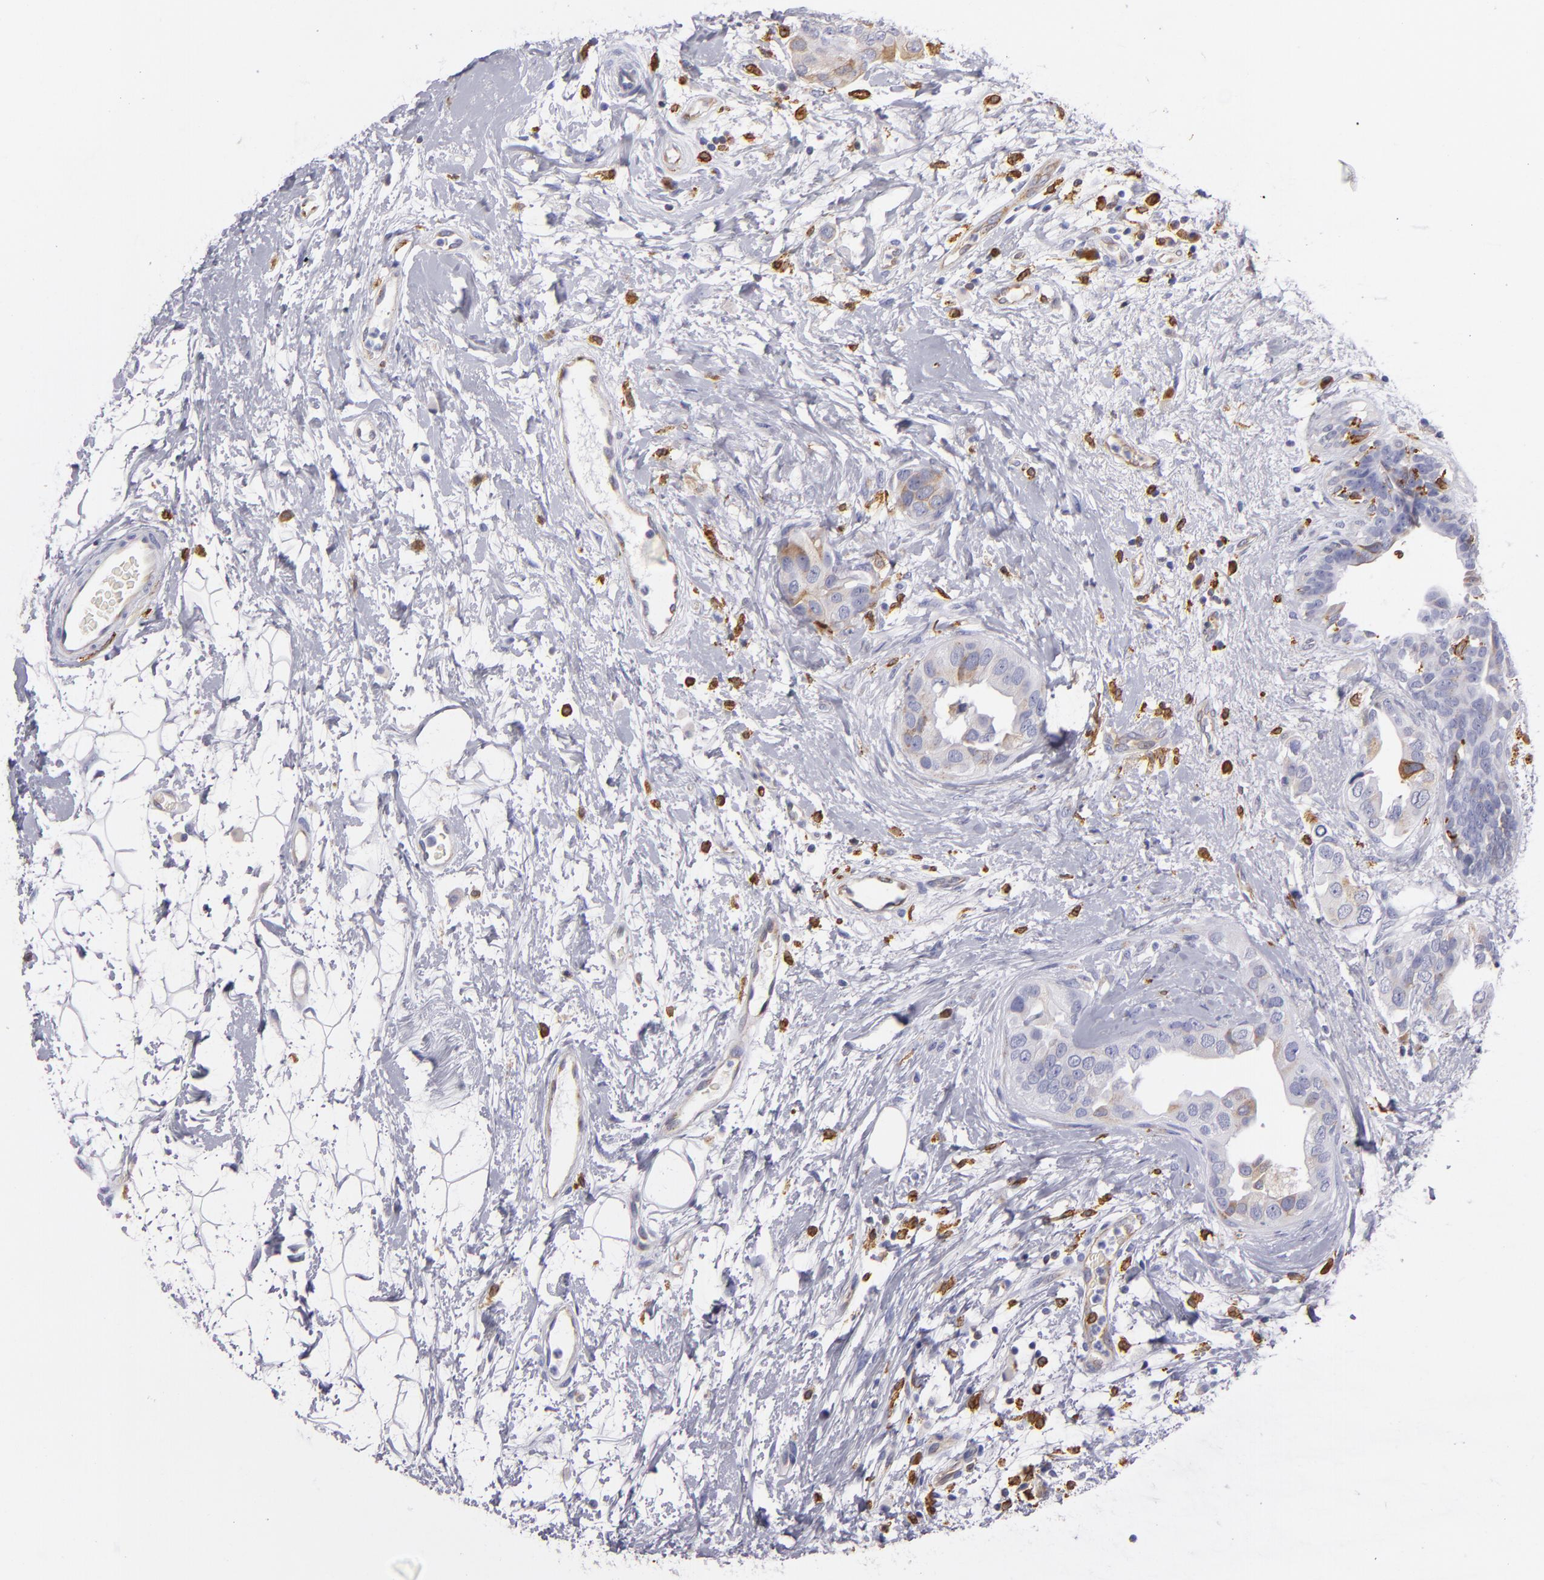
{"staining": {"intensity": "weak", "quantity": "<25%", "location": "cytoplasmic/membranous"}, "tissue": "breast cancer", "cell_type": "Tumor cells", "image_type": "cancer", "snomed": [{"axis": "morphology", "description": "Duct carcinoma"}, {"axis": "topography", "description": "Breast"}], "caption": "This is an IHC micrograph of human intraductal carcinoma (breast). There is no staining in tumor cells.", "gene": "CD74", "patient": {"sex": "female", "age": 40}}